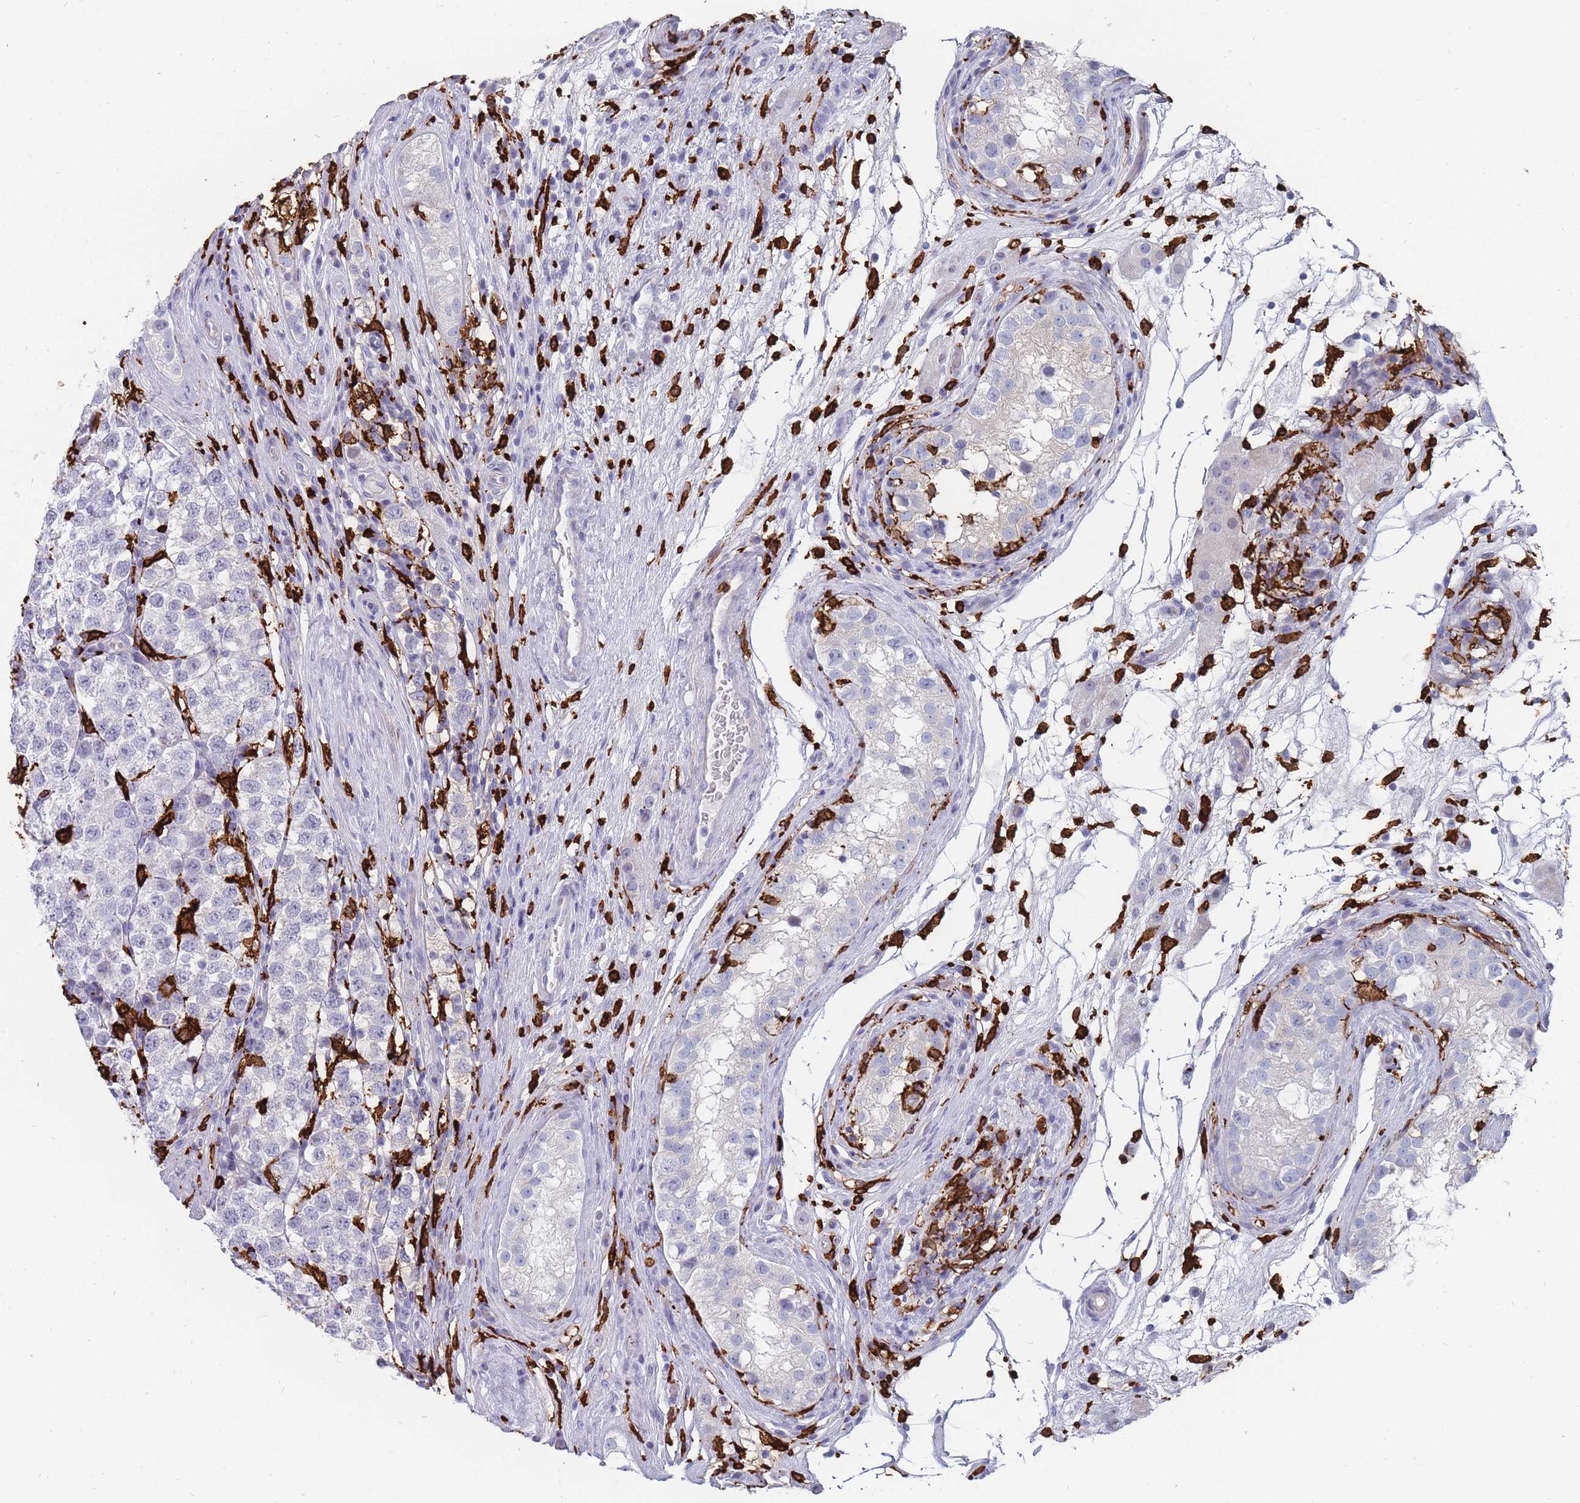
{"staining": {"intensity": "negative", "quantity": "none", "location": "none"}, "tissue": "testis cancer", "cell_type": "Tumor cells", "image_type": "cancer", "snomed": [{"axis": "morphology", "description": "Seminoma, NOS"}, {"axis": "topography", "description": "Testis"}], "caption": "High magnification brightfield microscopy of testis seminoma stained with DAB (brown) and counterstained with hematoxylin (blue): tumor cells show no significant expression. (DAB (3,3'-diaminobenzidine) immunohistochemistry (IHC) visualized using brightfield microscopy, high magnification).", "gene": "AIF1", "patient": {"sex": "male", "age": 34}}